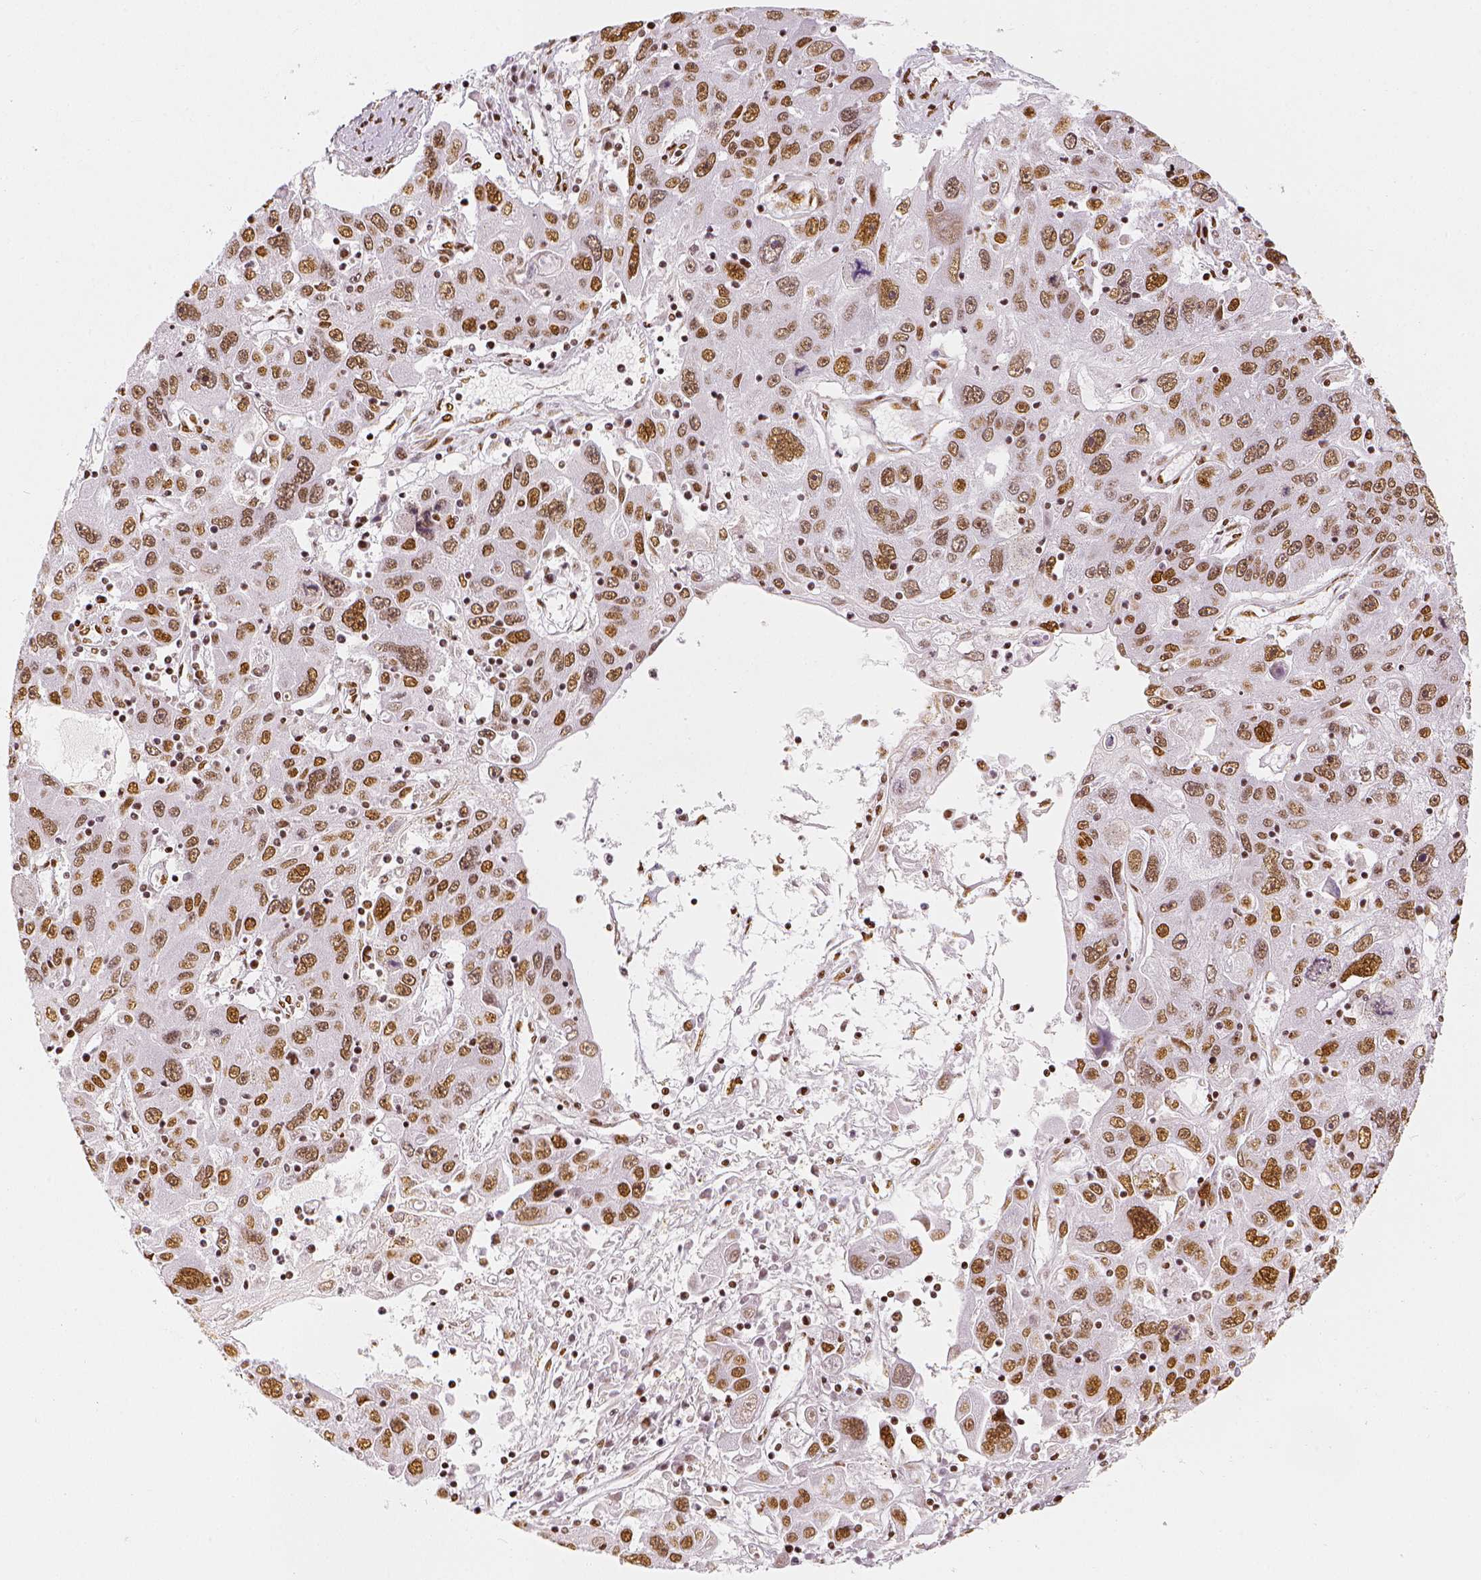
{"staining": {"intensity": "moderate", "quantity": ">75%", "location": "nuclear"}, "tissue": "stomach cancer", "cell_type": "Tumor cells", "image_type": "cancer", "snomed": [{"axis": "morphology", "description": "Adenocarcinoma, NOS"}, {"axis": "topography", "description": "Stomach"}], "caption": "Stomach cancer stained for a protein (brown) shows moderate nuclear positive positivity in about >75% of tumor cells.", "gene": "KDM5B", "patient": {"sex": "male", "age": 56}}